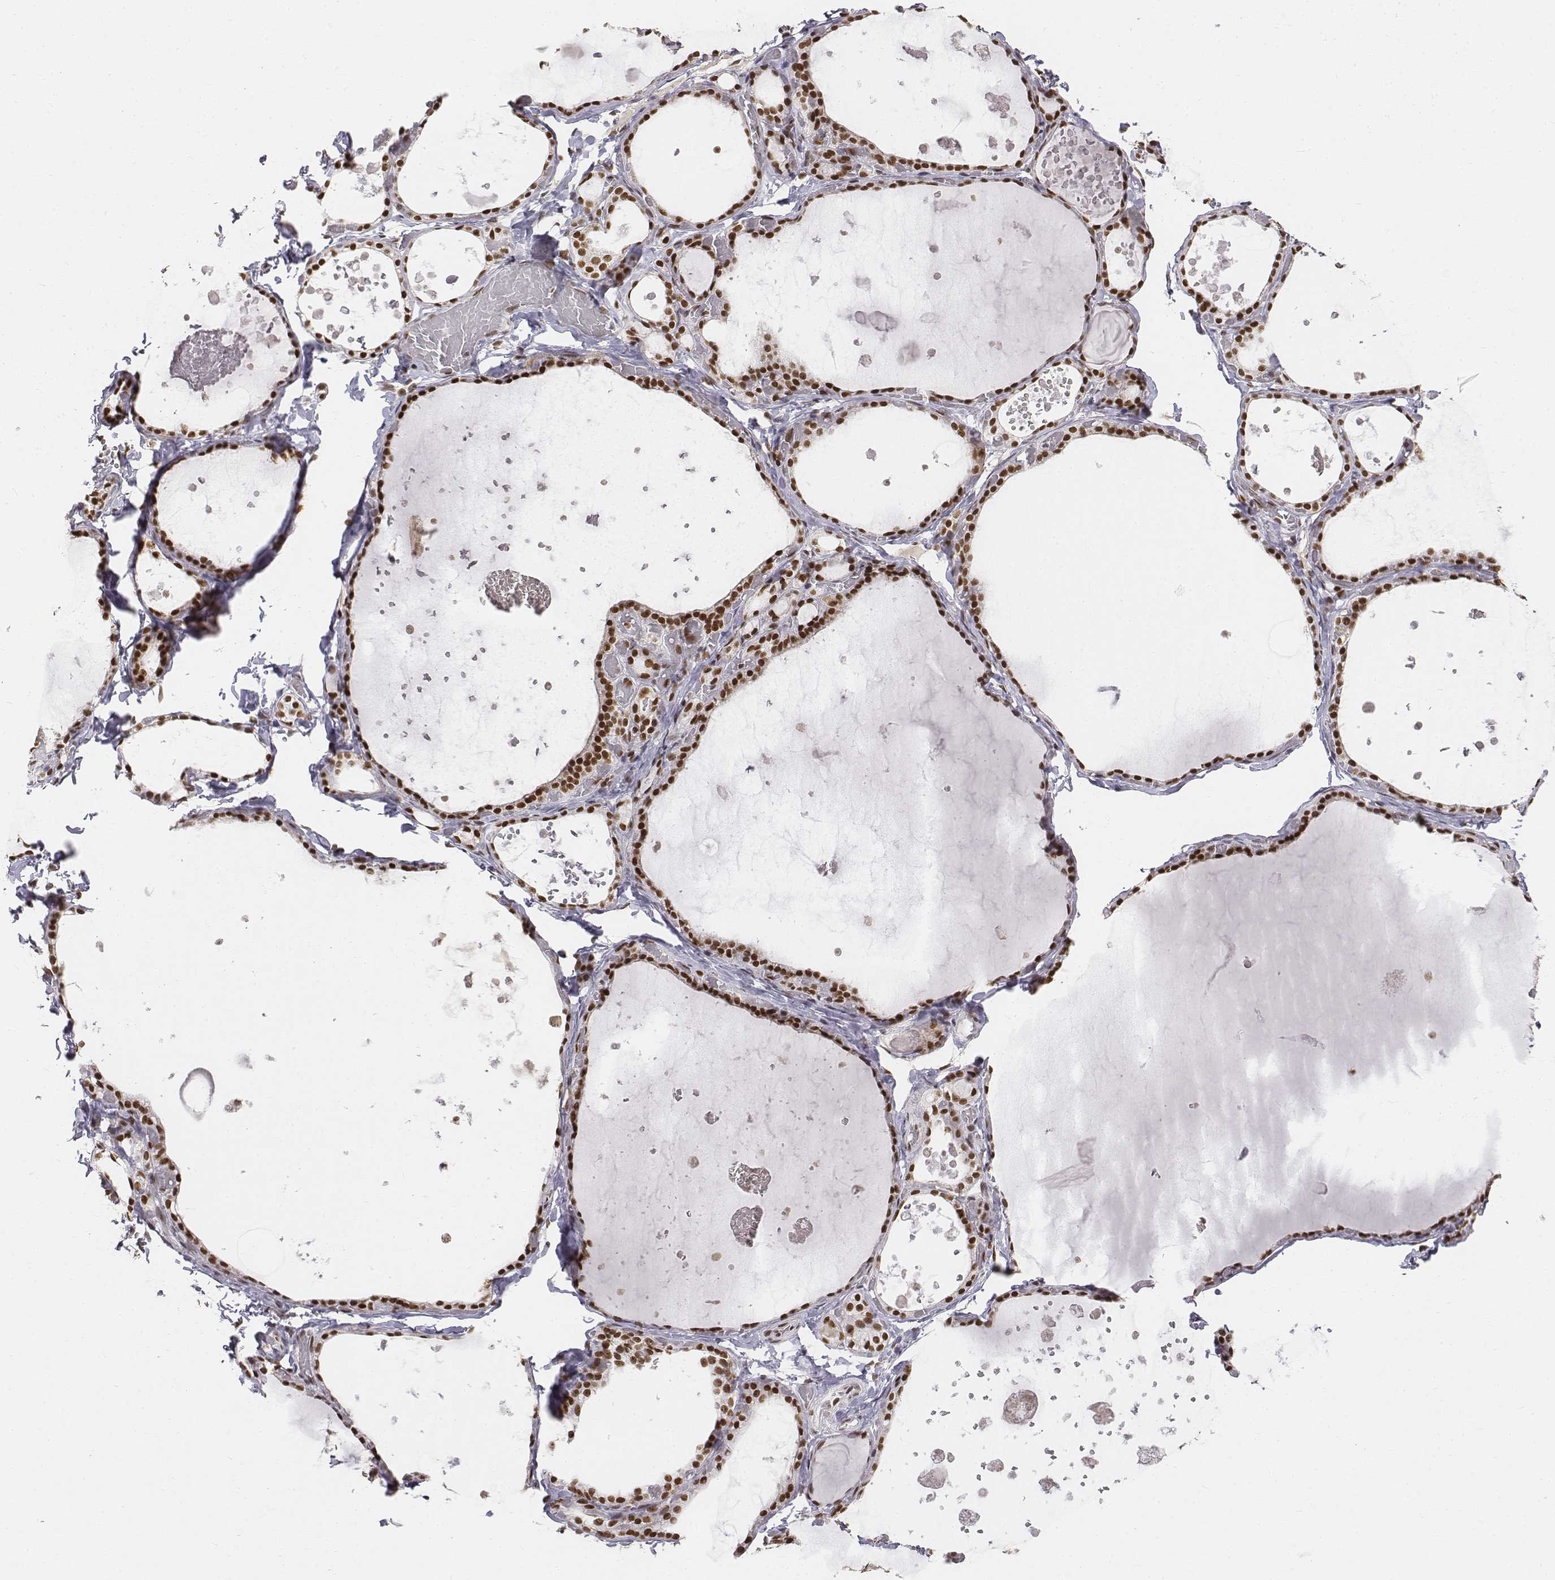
{"staining": {"intensity": "strong", "quantity": ">75%", "location": "nuclear"}, "tissue": "thyroid gland", "cell_type": "Glandular cells", "image_type": "normal", "snomed": [{"axis": "morphology", "description": "Normal tissue, NOS"}, {"axis": "topography", "description": "Thyroid gland"}], "caption": "Protein expression by immunohistochemistry reveals strong nuclear expression in about >75% of glandular cells in normal thyroid gland.", "gene": "PHF6", "patient": {"sex": "female", "age": 56}}